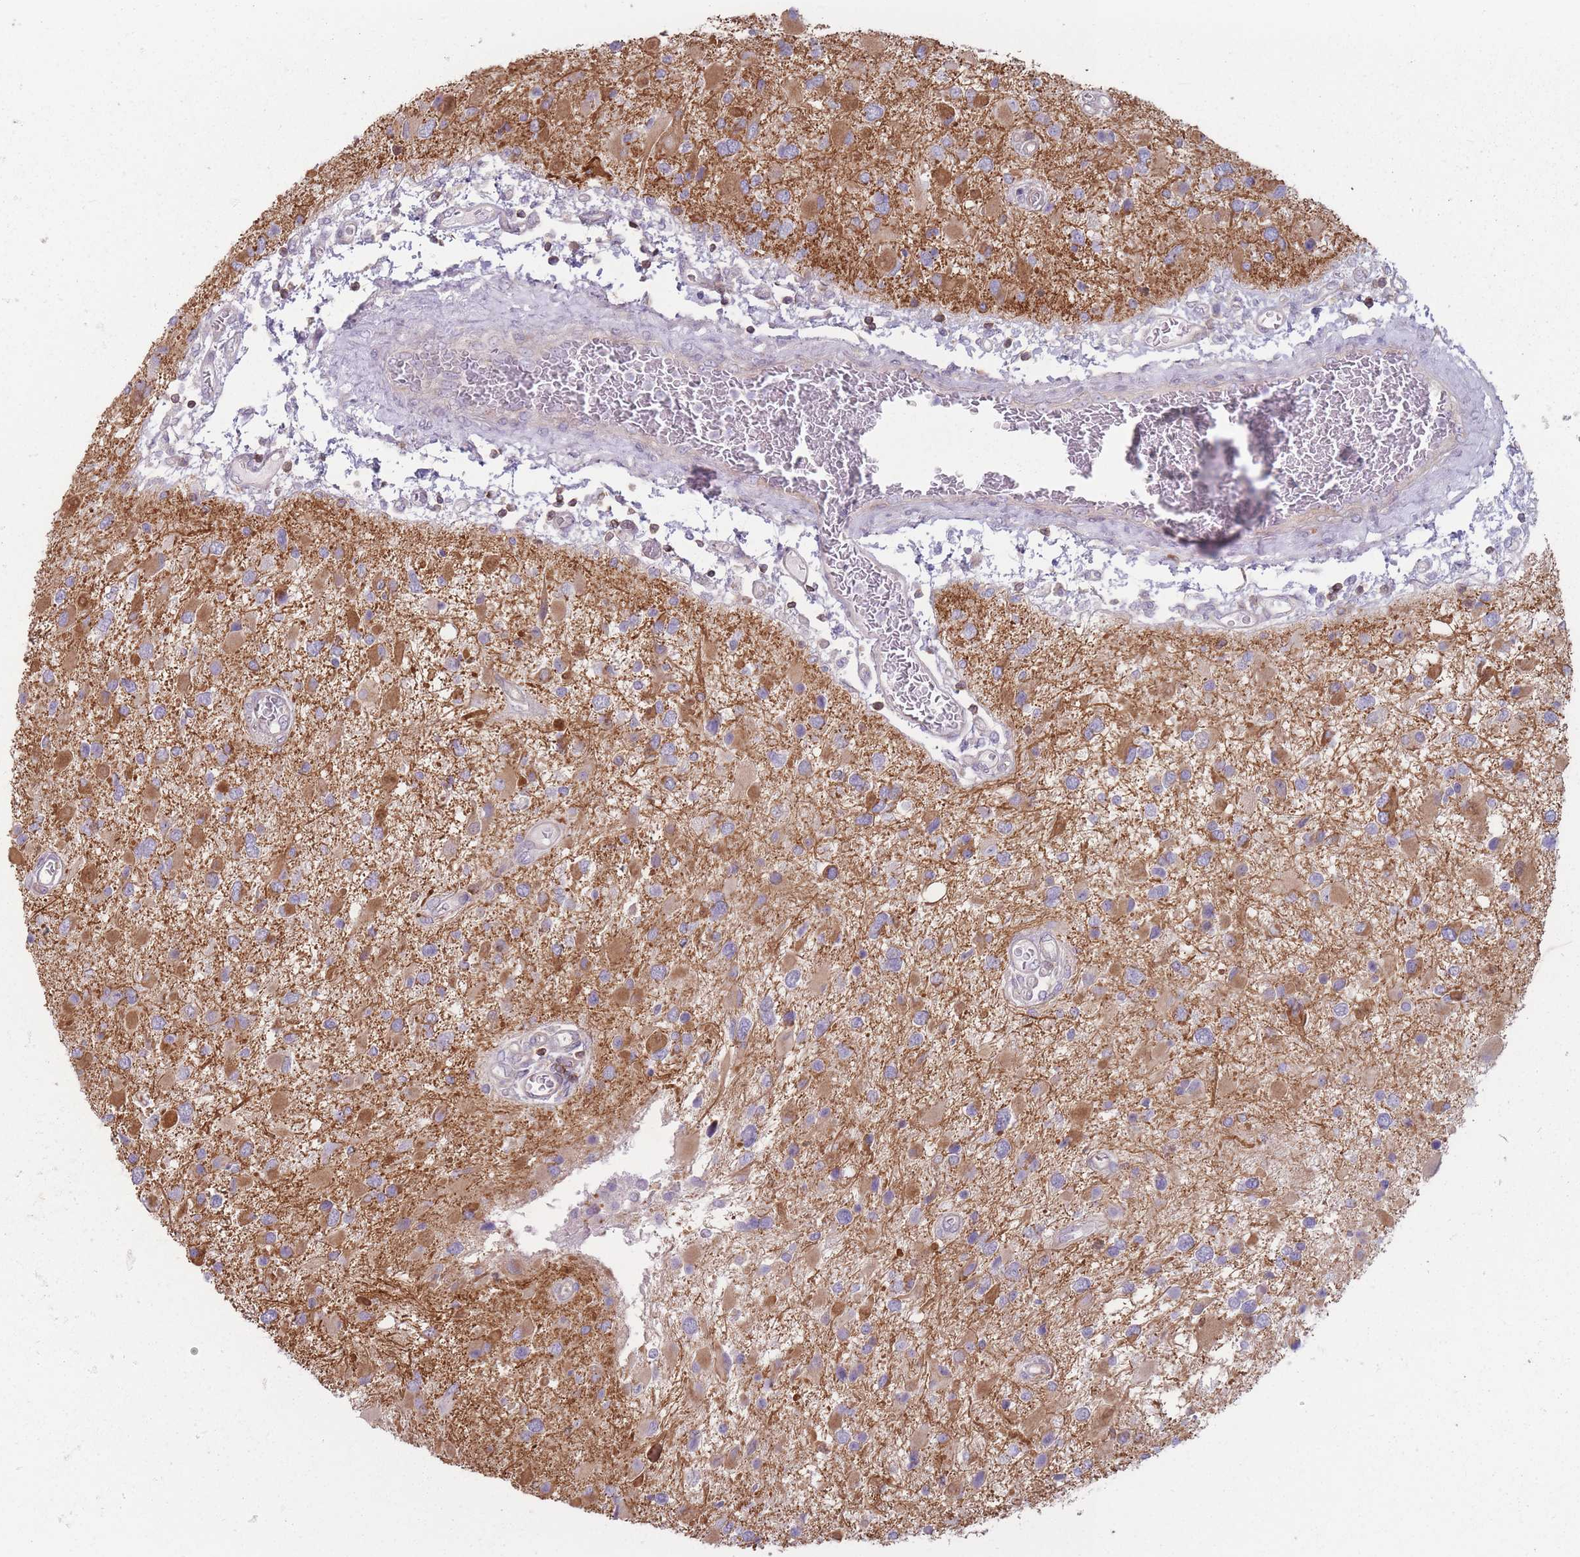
{"staining": {"intensity": "moderate", "quantity": "25%-75%", "location": "cytoplasmic/membranous"}, "tissue": "glioma", "cell_type": "Tumor cells", "image_type": "cancer", "snomed": [{"axis": "morphology", "description": "Glioma, malignant, High grade"}, {"axis": "topography", "description": "Brain"}], "caption": "A brown stain shows moderate cytoplasmic/membranous positivity of a protein in human malignant glioma (high-grade) tumor cells.", "gene": "HSBP1L1", "patient": {"sex": "male", "age": 53}}